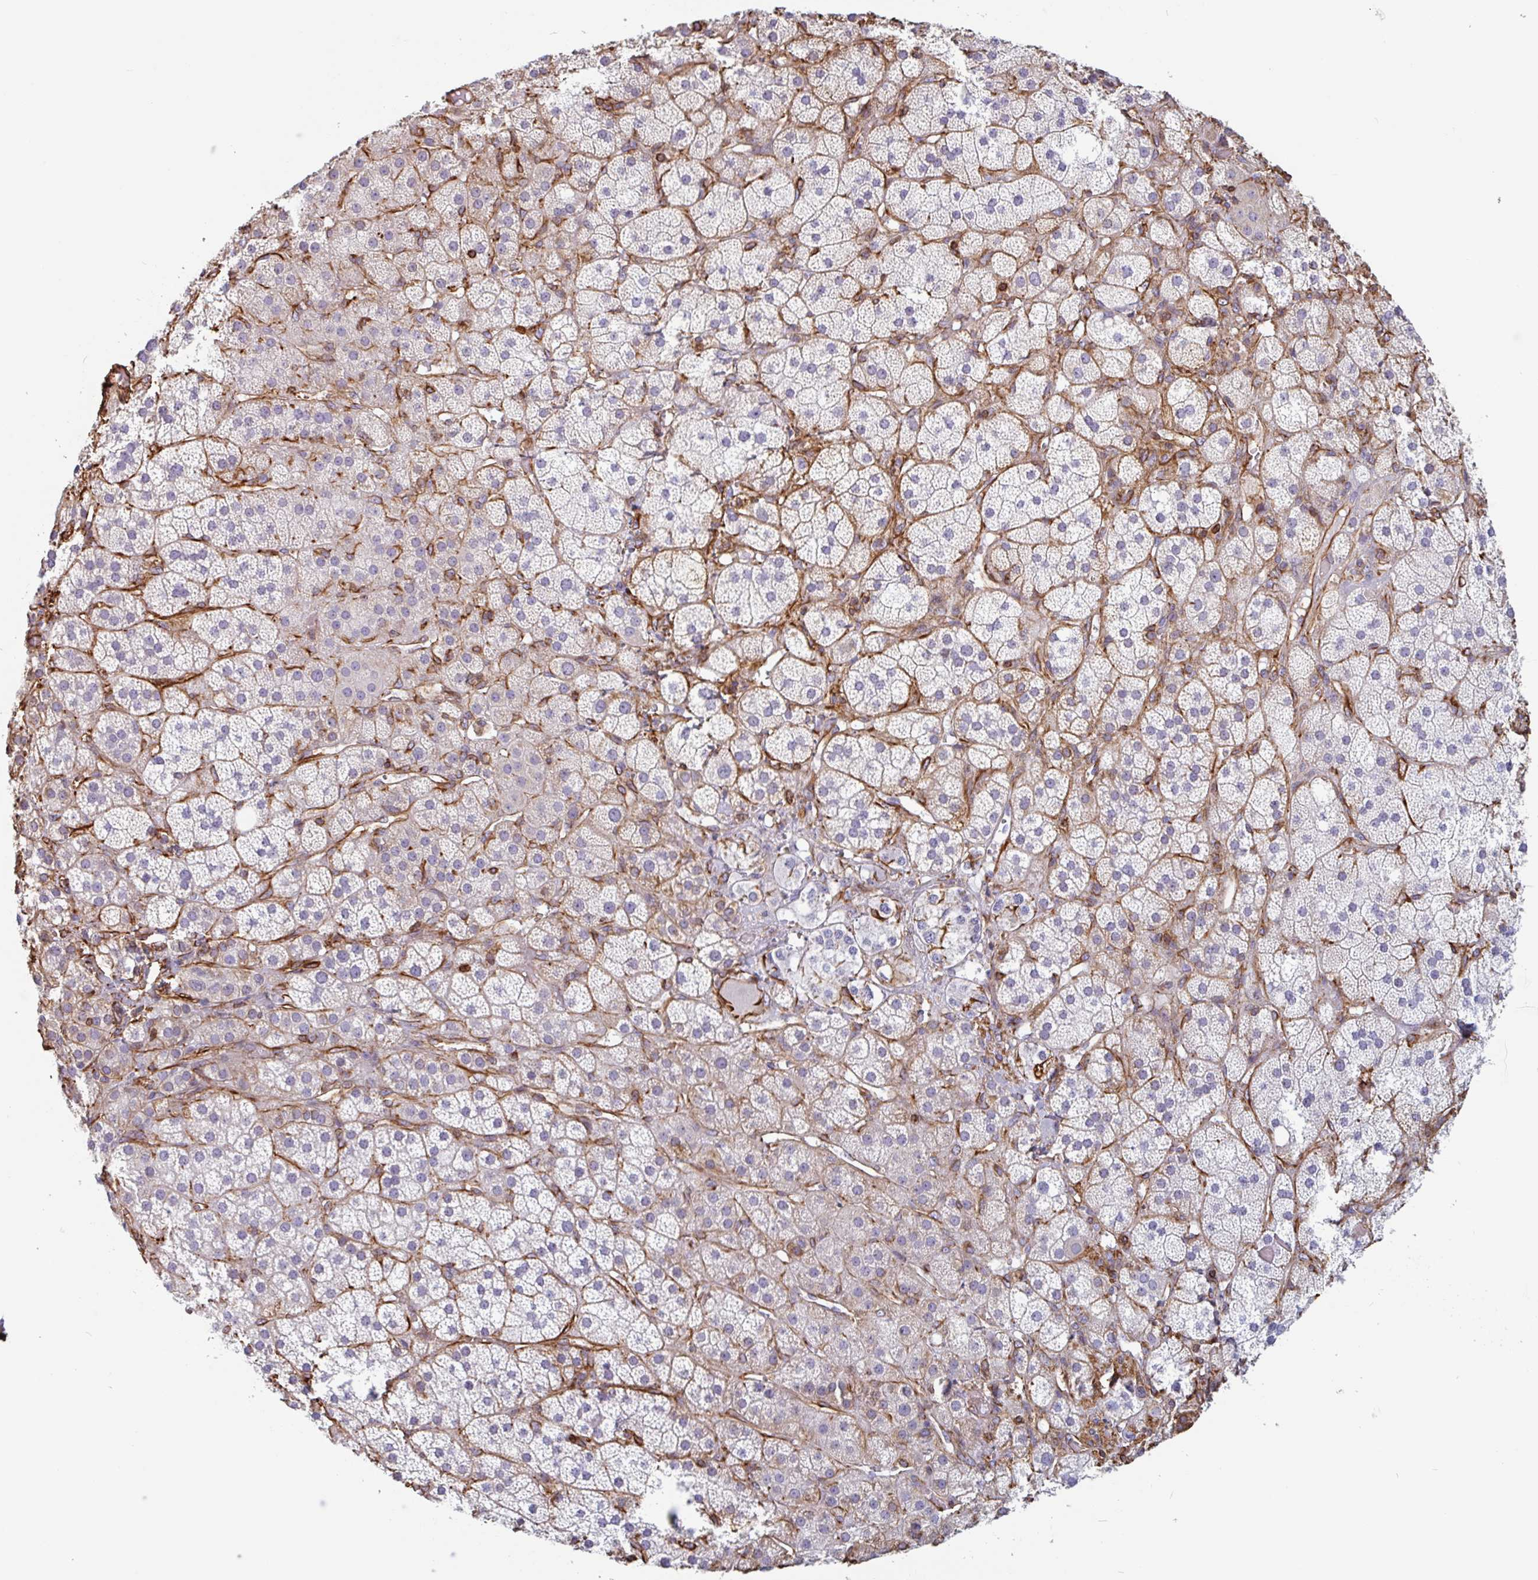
{"staining": {"intensity": "moderate", "quantity": "25%-75%", "location": "cytoplasmic/membranous"}, "tissue": "adrenal gland", "cell_type": "Glandular cells", "image_type": "normal", "snomed": [{"axis": "morphology", "description": "Normal tissue, NOS"}, {"axis": "topography", "description": "Adrenal gland"}], "caption": "Protein expression analysis of benign human adrenal gland reveals moderate cytoplasmic/membranous expression in approximately 25%-75% of glandular cells.", "gene": "PPFIA1", "patient": {"sex": "male", "age": 57}}